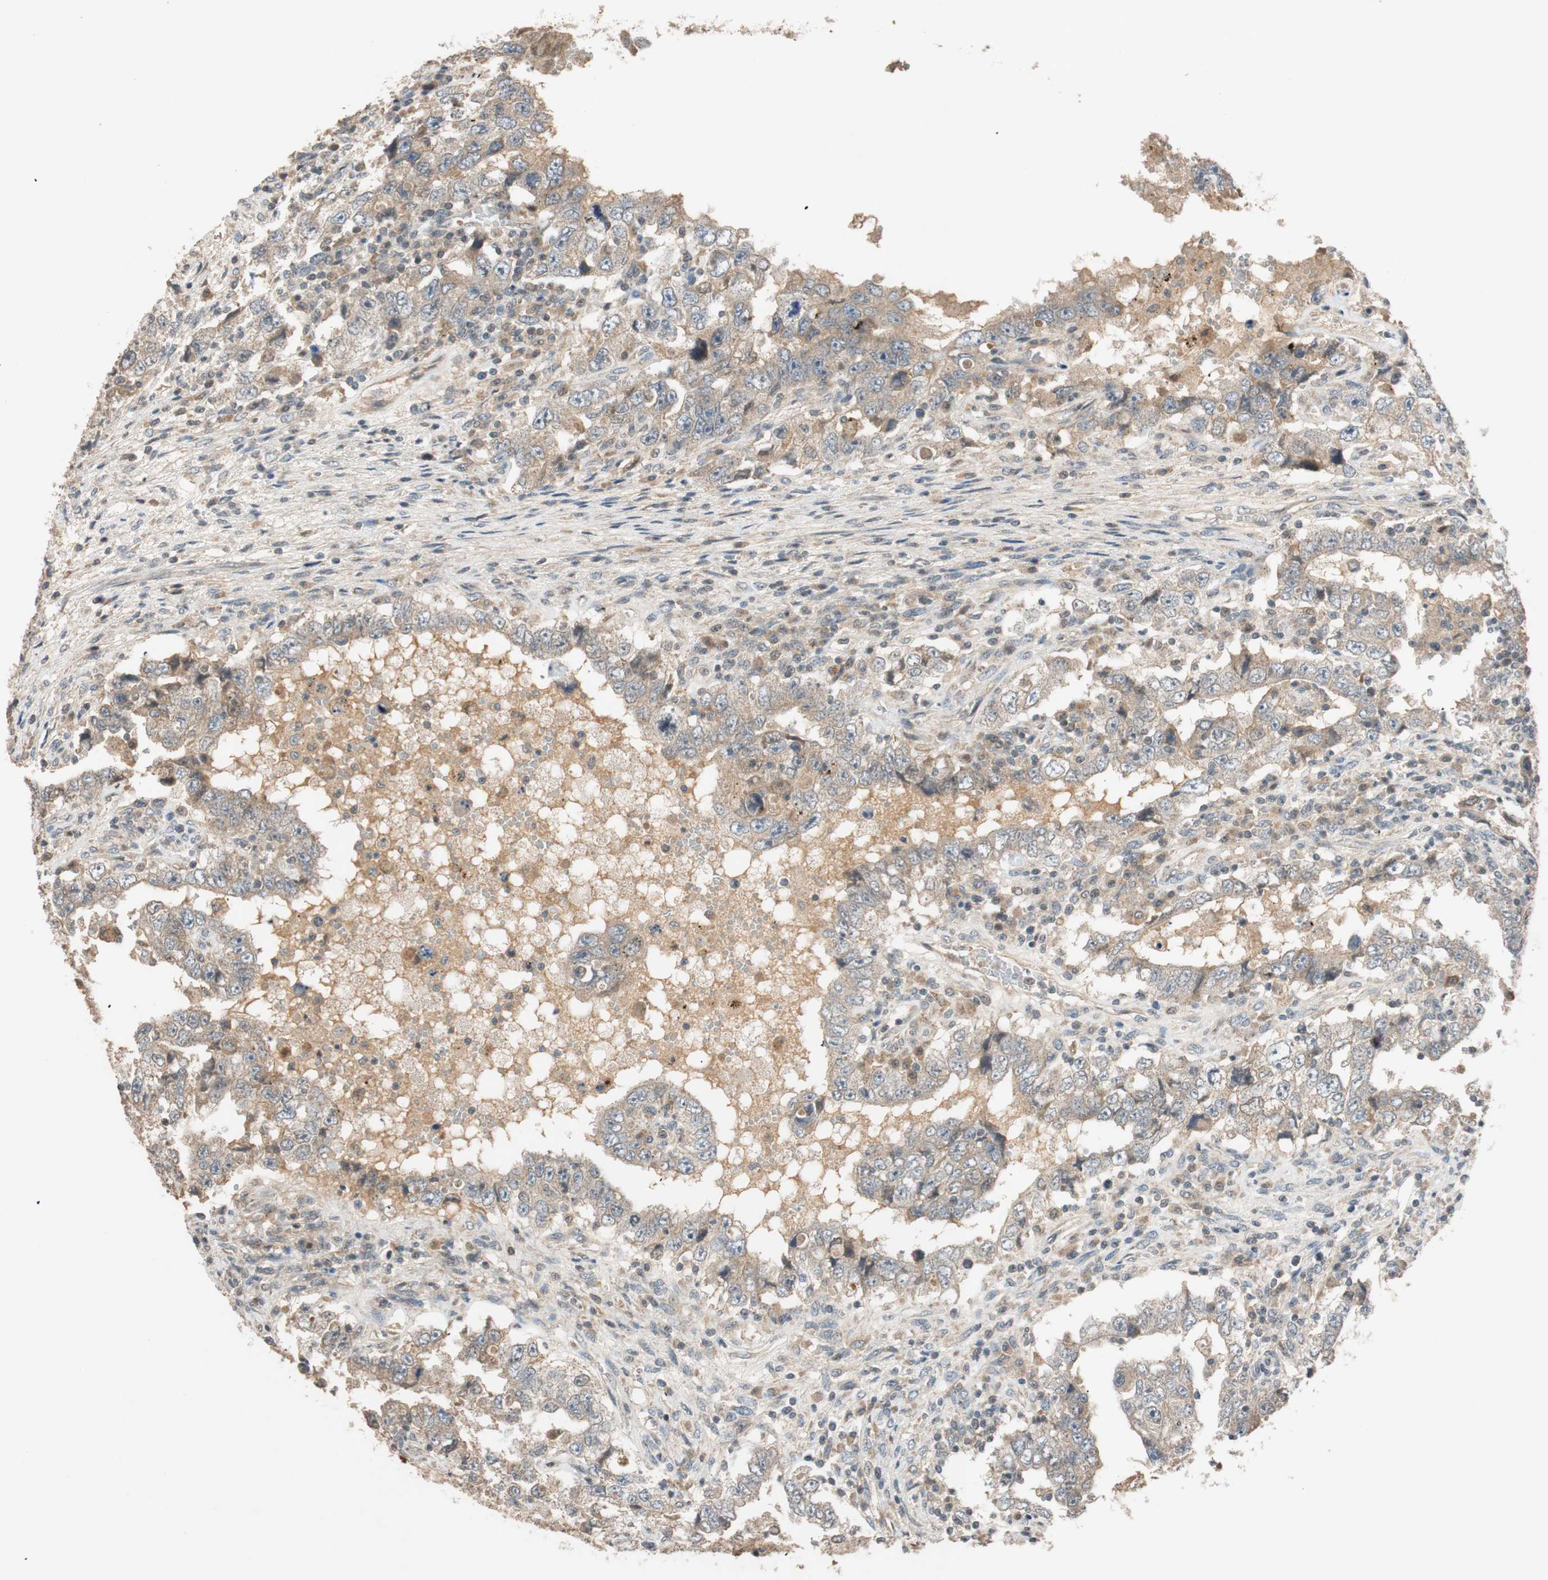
{"staining": {"intensity": "weak", "quantity": ">75%", "location": "cytoplasmic/membranous"}, "tissue": "testis cancer", "cell_type": "Tumor cells", "image_type": "cancer", "snomed": [{"axis": "morphology", "description": "Carcinoma, Embryonal, NOS"}, {"axis": "topography", "description": "Testis"}], "caption": "Protein analysis of testis cancer tissue demonstrates weak cytoplasmic/membranous positivity in about >75% of tumor cells.", "gene": "GLB1", "patient": {"sex": "male", "age": 26}}